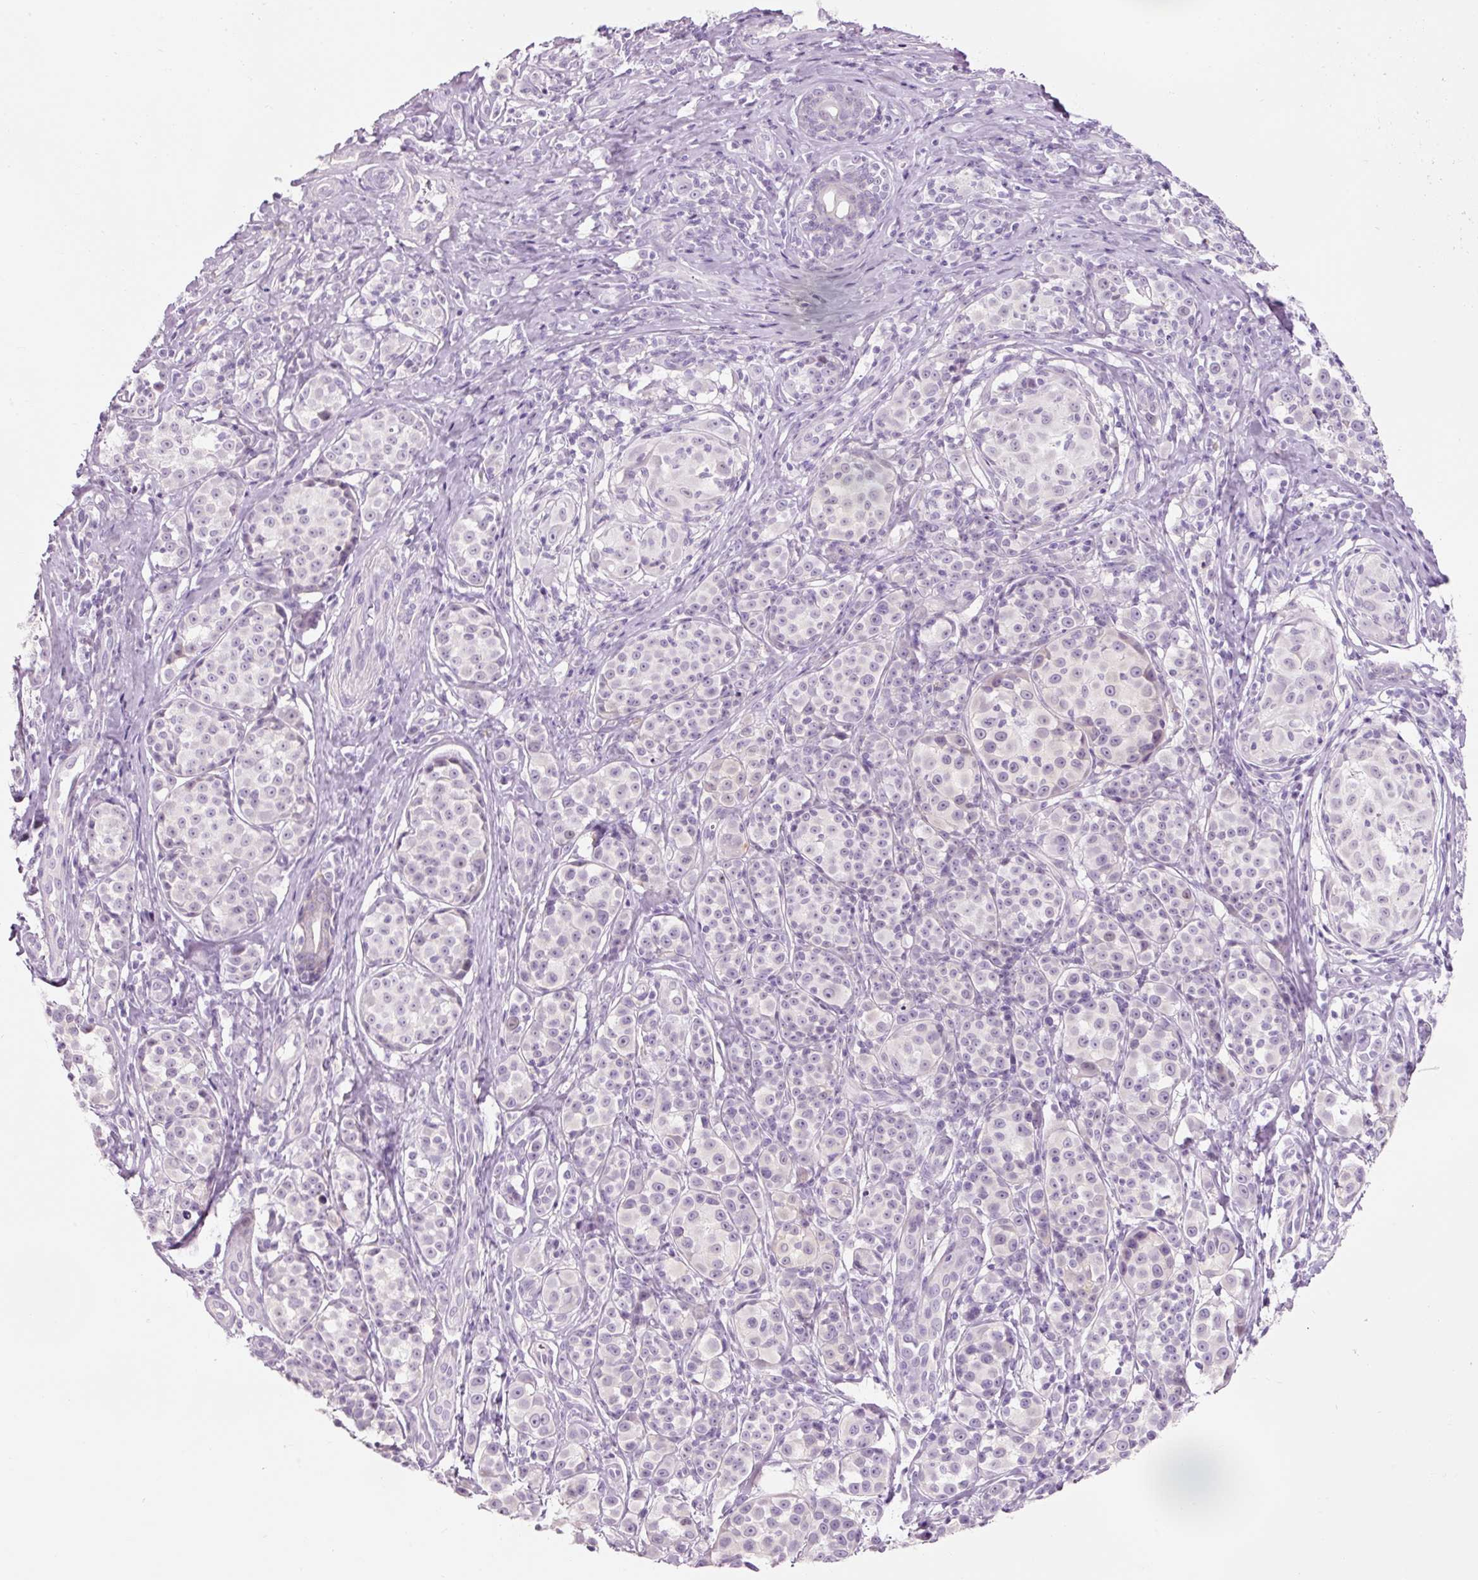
{"staining": {"intensity": "negative", "quantity": "none", "location": "none"}, "tissue": "melanoma", "cell_type": "Tumor cells", "image_type": "cancer", "snomed": [{"axis": "morphology", "description": "Malignant melanoma, NOS"}, {"axis": "topography", "description": "Skin"}], "caption": "Protein analysis of malignant melanoma demonstrates no significant positivity in tumor cells. The staining was performed using DAB to visualize the protein expression in brown, while the nuclei were stained in blue with hematoxylin (Magnification: 20x).", "gene": "DHRS11", "patient": {"sex": "female", "age": 35}}